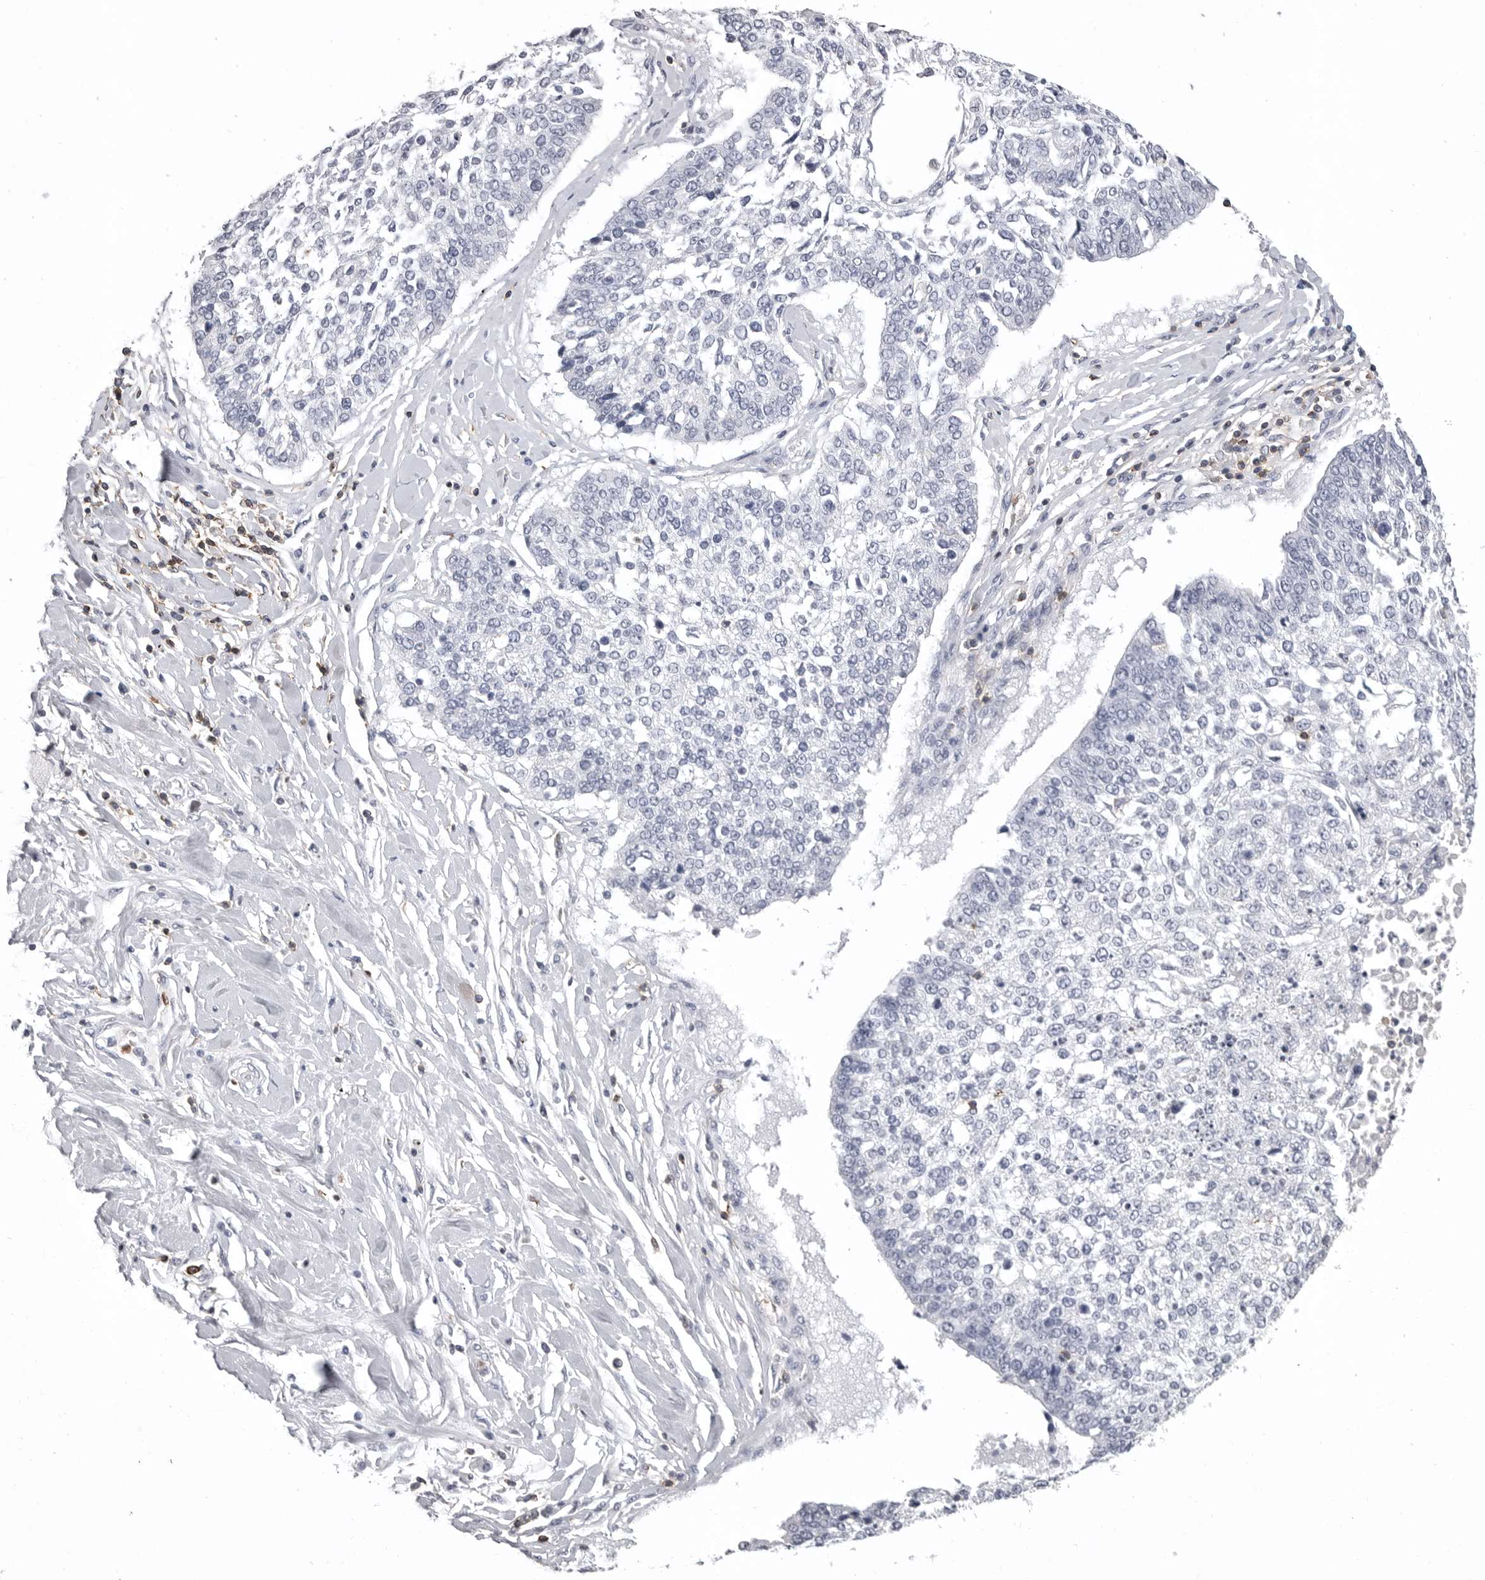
{"staining": {"intensity": "negative", "quantity": "none", "location": "none"}, "tissue": "lung cancer", "cell_type": "Tumor cells", "image_type": "cancer", "snomed": [{"axis": "morphology", "description": "Normal tissue, NOS"}, {"axis": "morphology", "description": "Squamous cell carcinoma, NOS"}, {"axis": "topography", "description": "Cartilage tissue"}, {"axis": "topography", "description": "Bronchus"}, {"axis": "topography", "description": "Lung"}, {"axis": "topography", "description": "Peripheral nerve tissue"}], "caption": "Lung squamous cell carcinoma stained for a protein using IHC displays no staining tumor cells.", "gene": "ITGAL", "patient": {"sex": "female", "age": 49}}